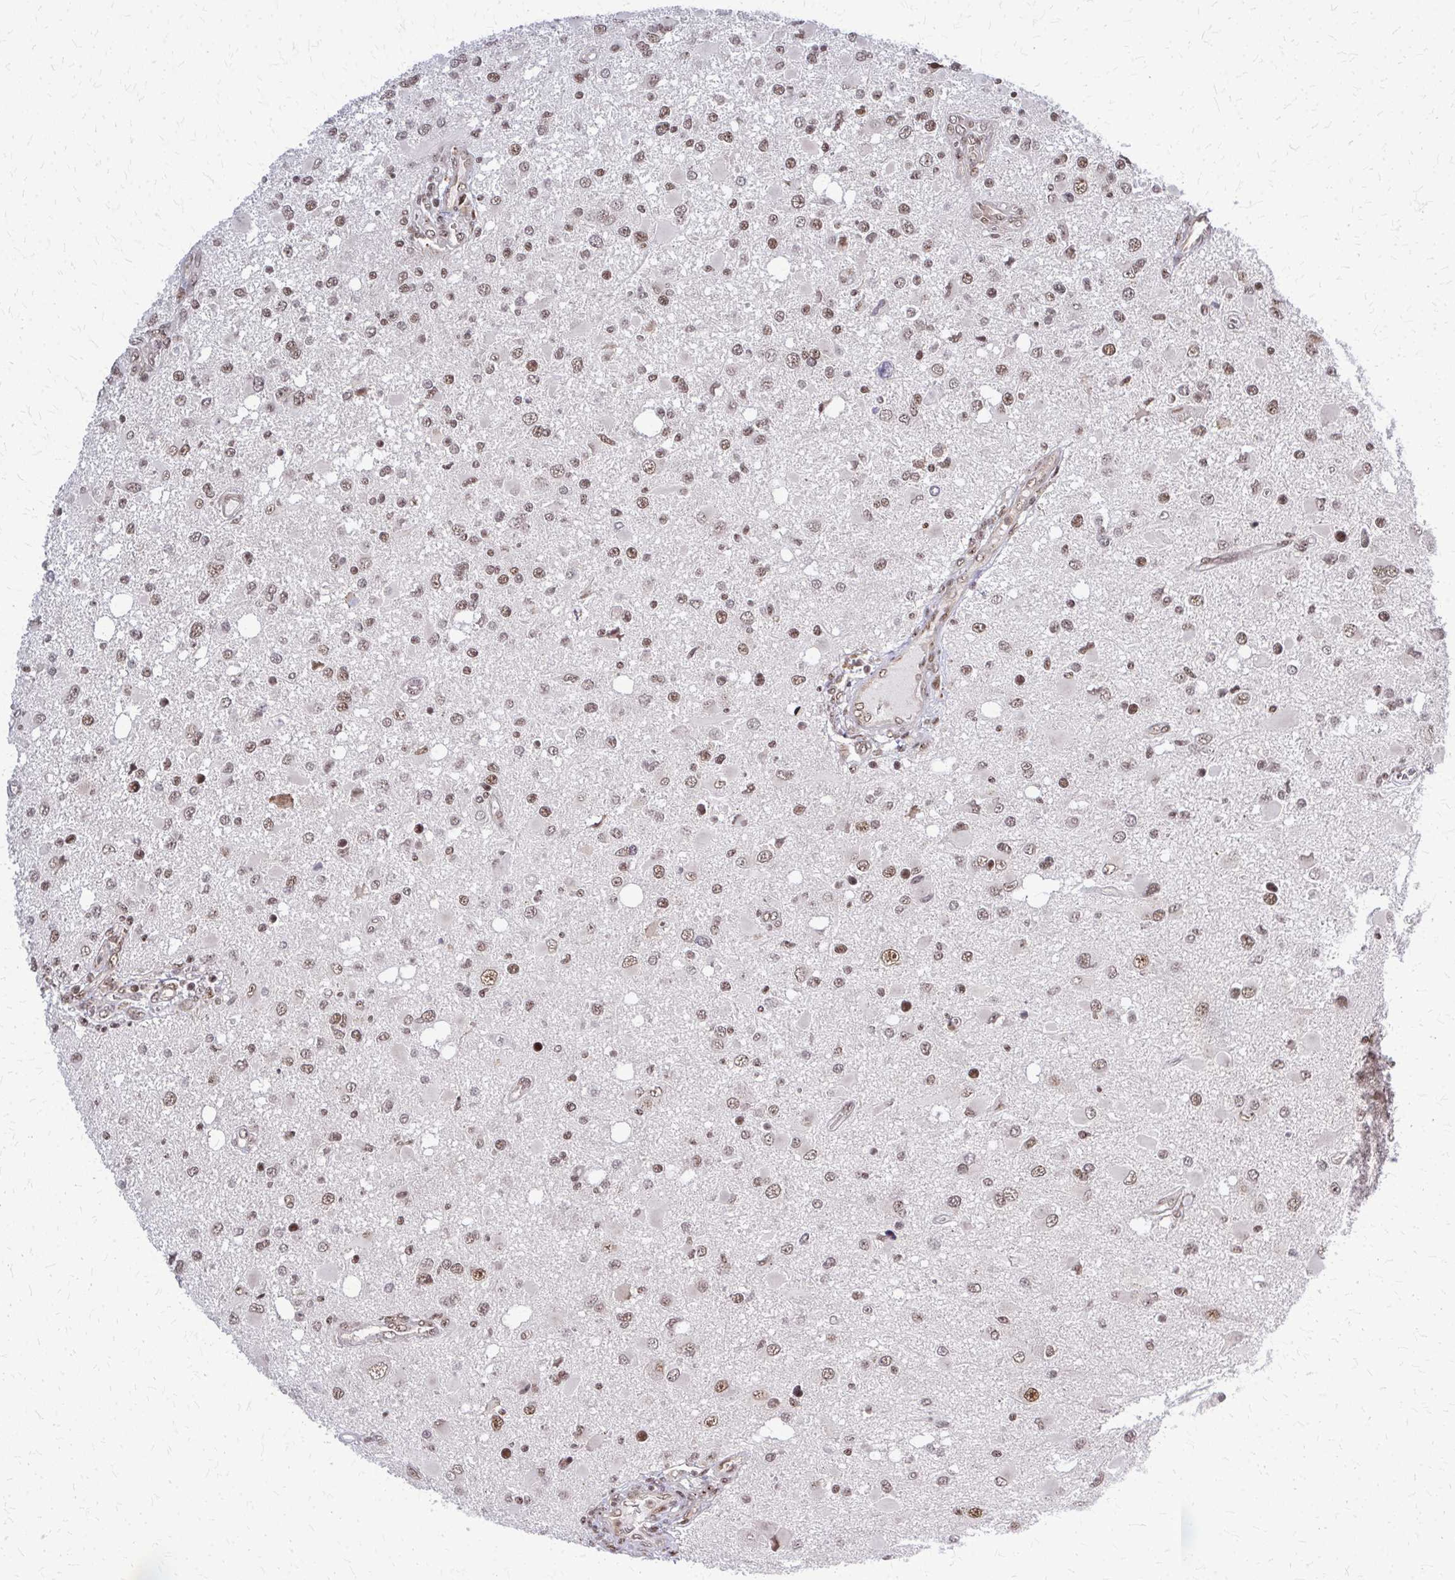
{"staining": {"intensity": "moderate", "quantity": ">75%", "location": "nuclear"}, "tissue": "glioma", "cell_type": "Tumor cells", "image_type": "cancer", "snomed": [{"axis": "morphology", "description": "Glioma, malignant, High grade"}, {"axis": "topography", "description": "Brain"}], "caption": "Protein staining displays moderate nuclear expression in about >75% of tumor cells in malignant high-grade glioma. (DAB = brown stain, brightfield microscopy at high magnification).", "gene": "HDAC3", "patient": {"sex": "male", "age": 53}}